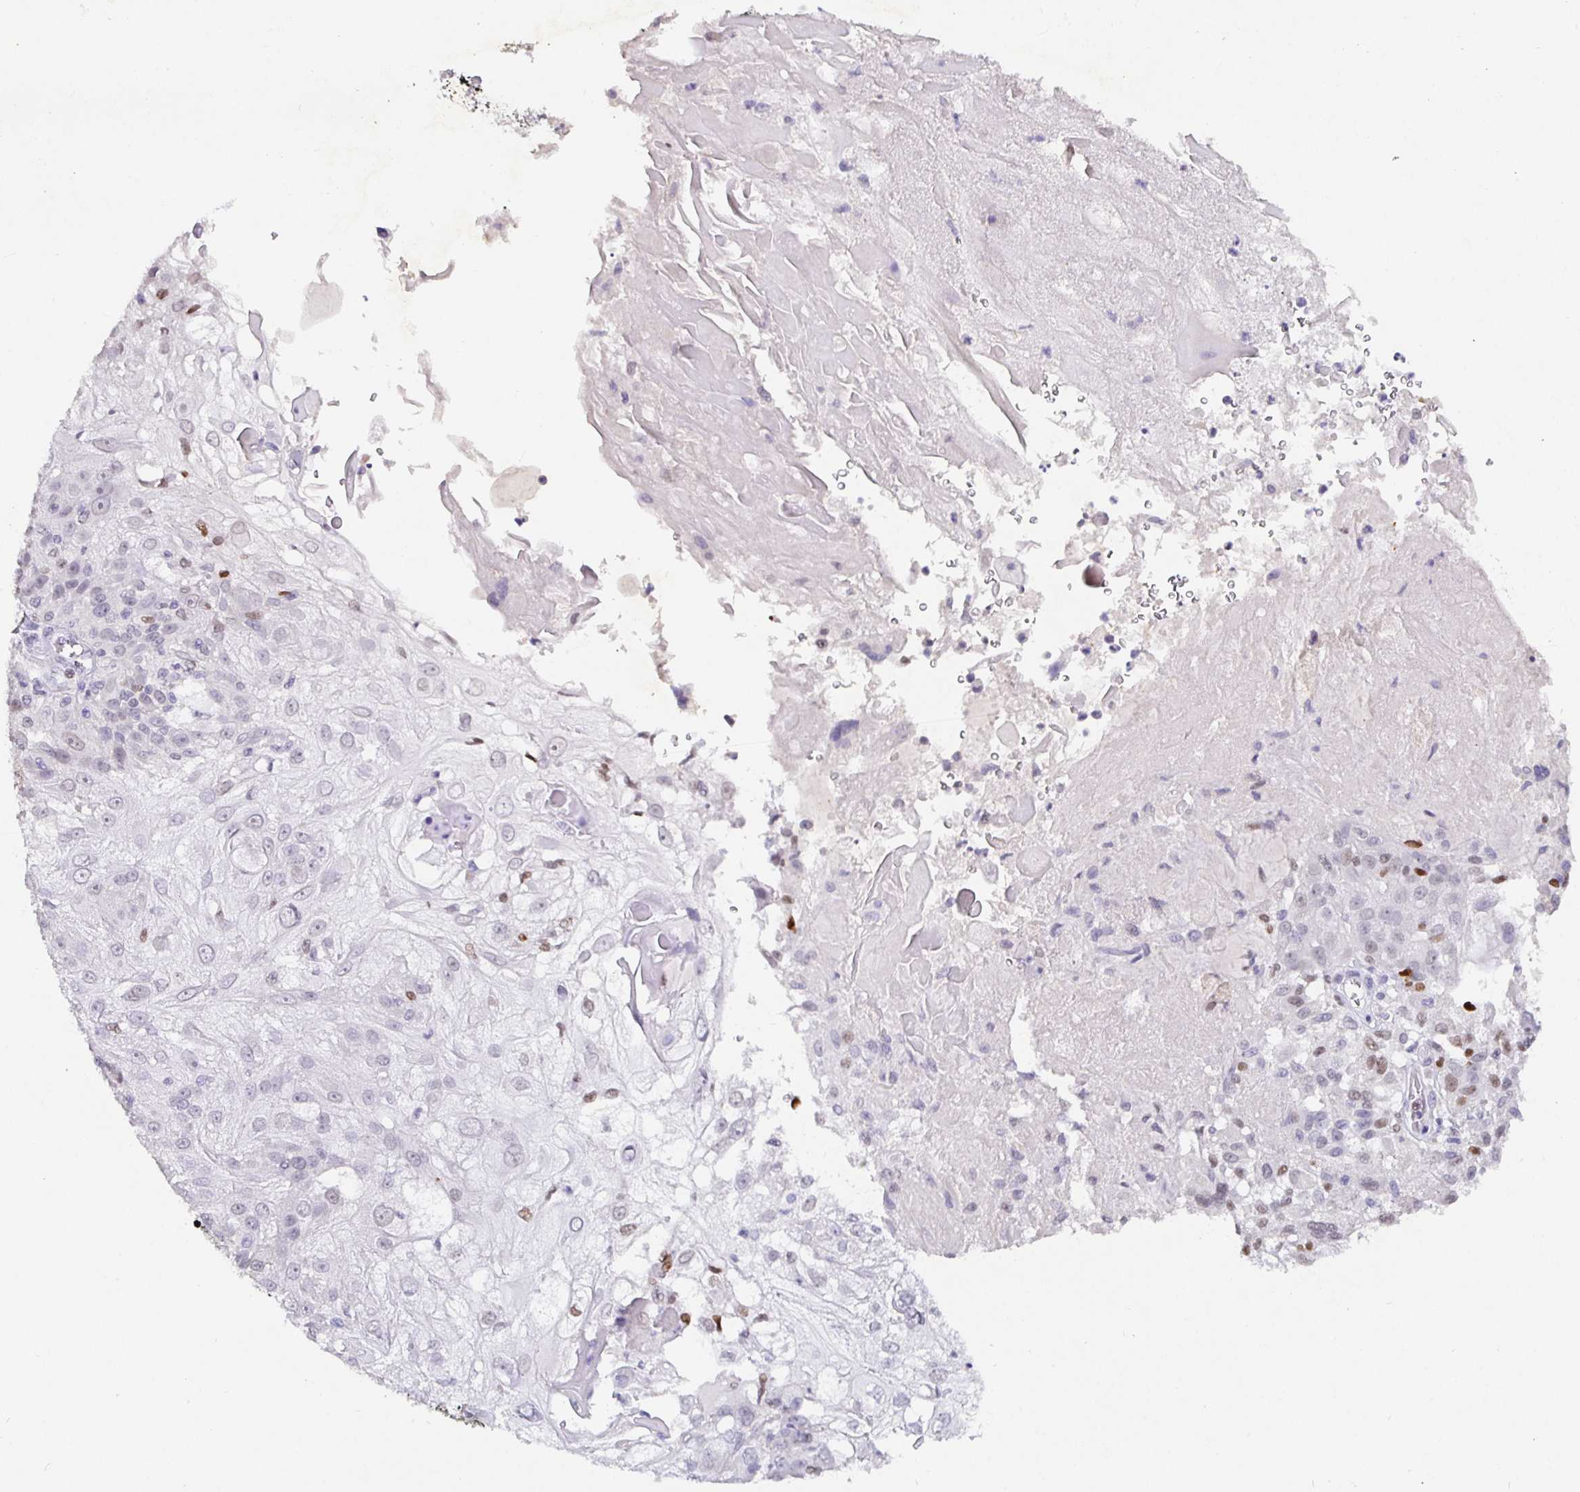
{"staining": {"intensity": "negative", "quantity": "none", "location": "none"}, "tissue": "skin cancer", "cell_type": "Tumor cells", "image_type": "cancer", "snomed": [{"axis": "morphology", "description": "Normal tissue, NOS"}, {"axis": "morphology", "description": "Squamous cell carcinoma, NOS"}, {"axis": "topography", "description": "Skin"}], "caption": "DAB (3,3'-diaminobenzidine) immunohistochemical staining of human skin squamous cell carcinoma shows no significant positivity in tumor cells. (DAB (3,3'-diaminobenzidine) IHC visualized using brightfield microscopy, high magnification).", "gene": "SATB1", "patient": {"sex": "female", "age": 83}}